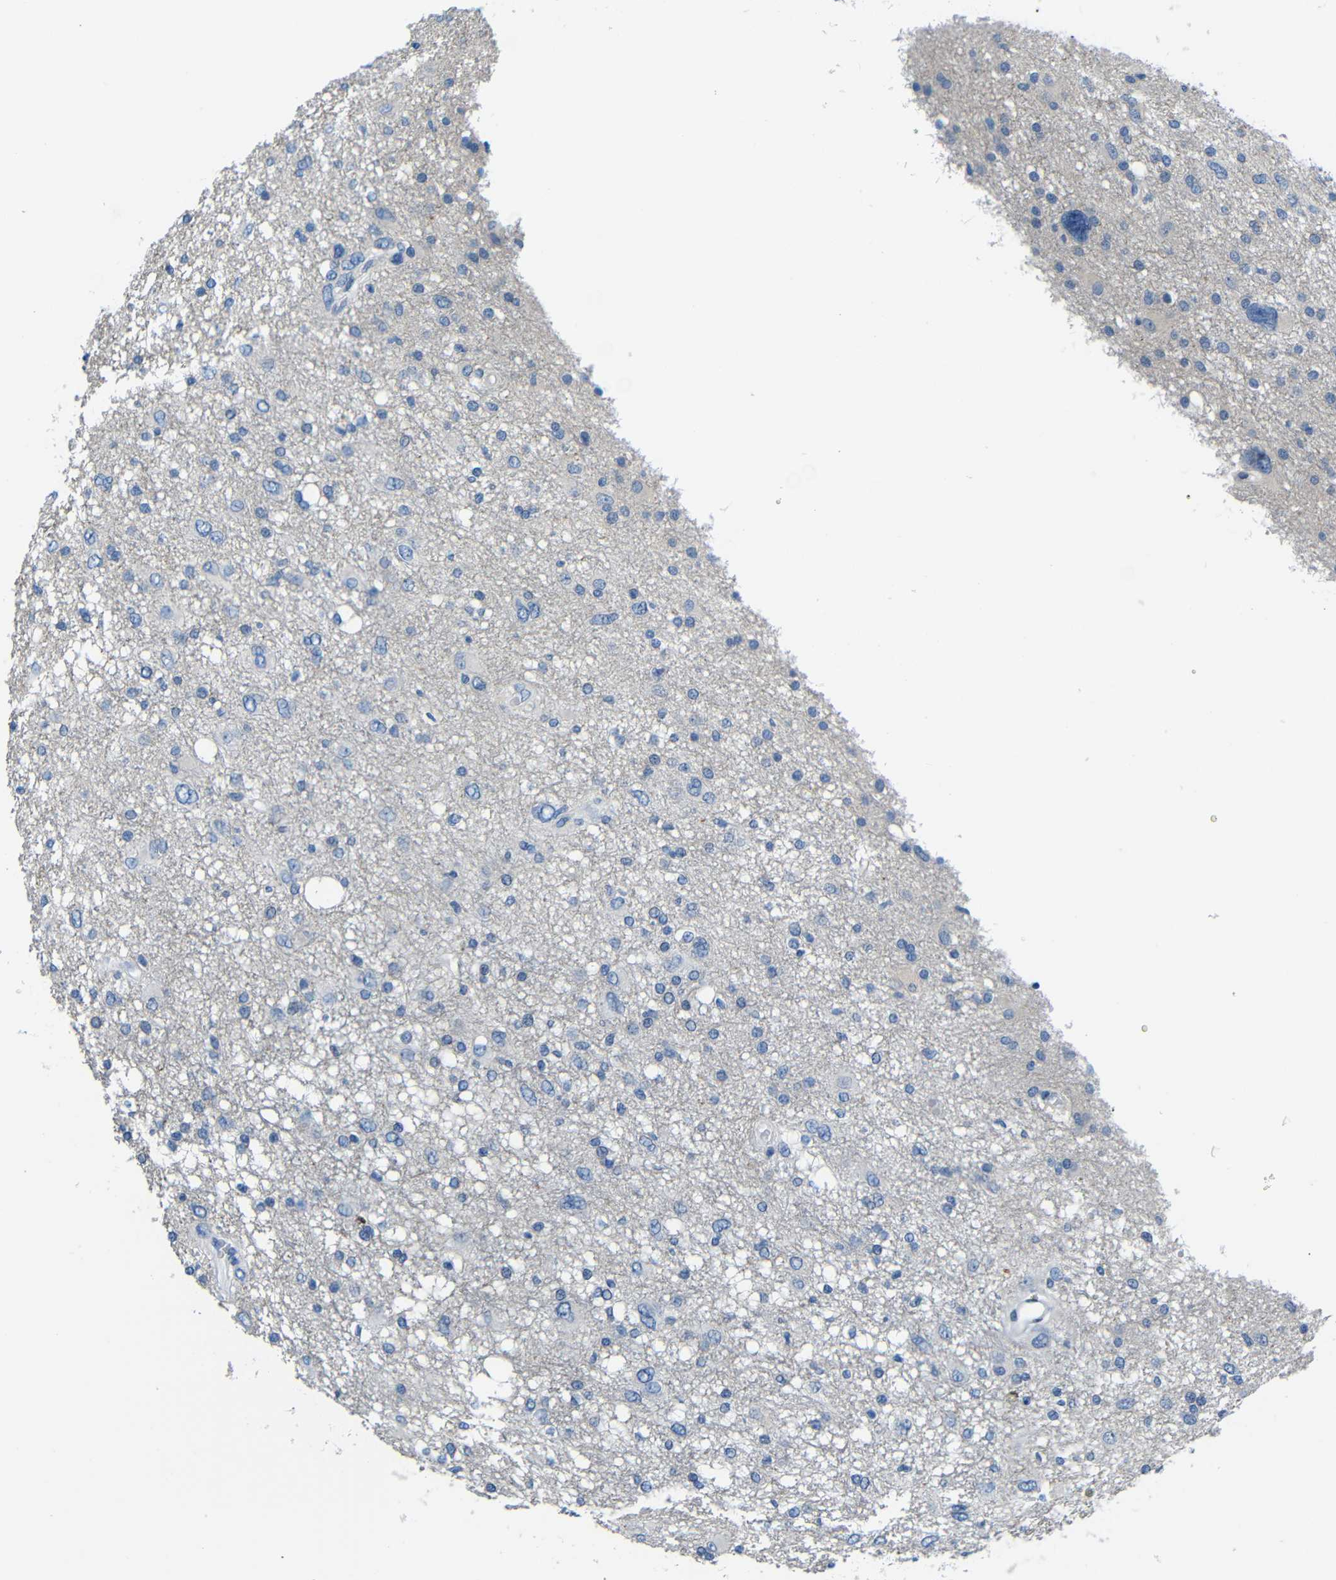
{"staining": {"intensity": "negative", "quantity": "none", "location": "none"}, "tissue": "glioma", "cell_type": "Tumor cells", "image_type": "cancer", "snomed": [{"axis": "morphology", "description": "Glioma, malignant, High grade"}, {"axis": "topography", "description": "Brain"}], "caption": "Immunohistochemistry (IHC) of human glioma exhibits no staining in tumor cells.", "gene": "NEGR1", "patient": {"sex": "female", "age": 59}}